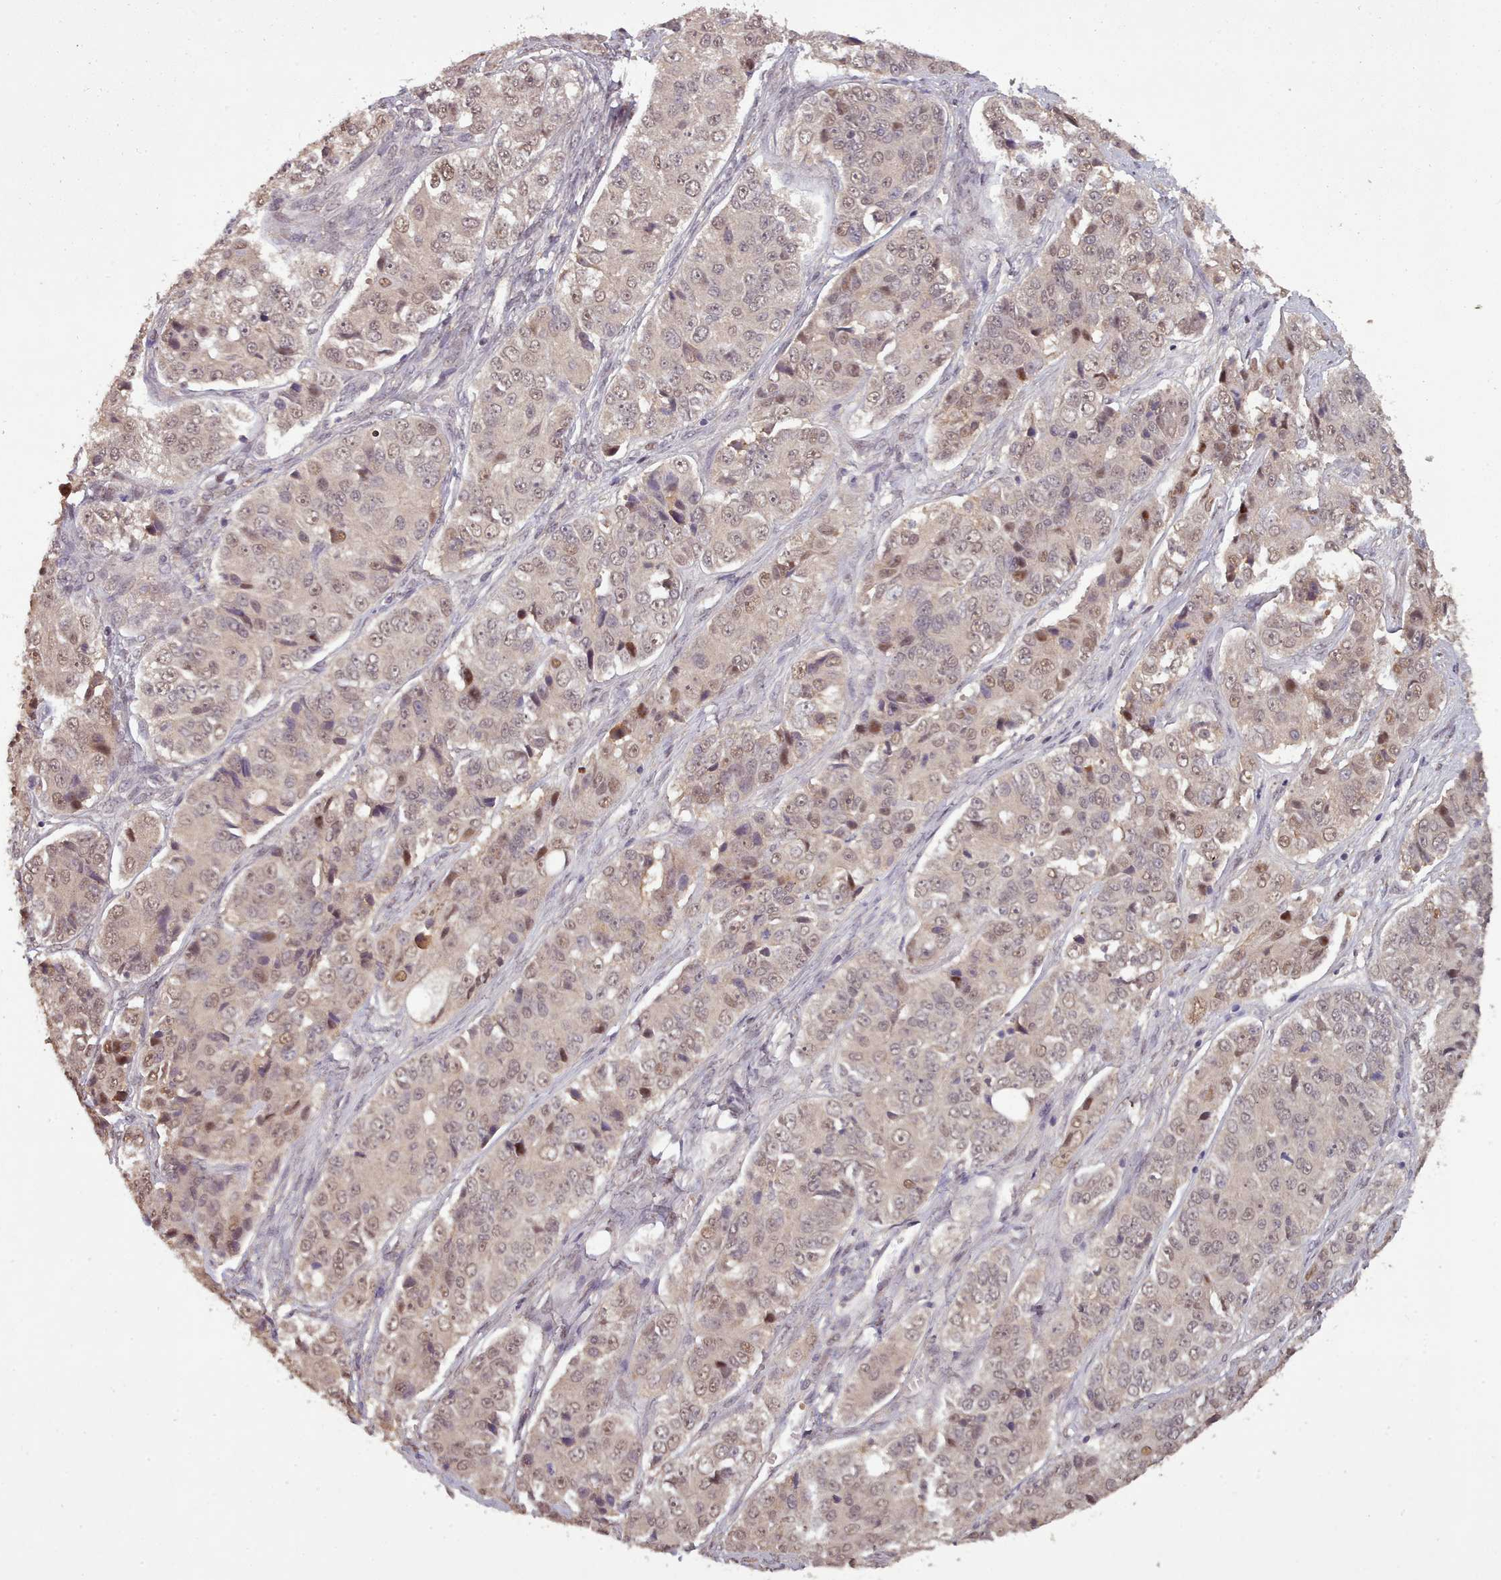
{"staining": {"intensity": "weak", "quantity": "25%-75%", "location": "nuclear"}, "tissue": "ovarian cancer", "cell_type": "Tumor cells", "image_type": "cancer", "snomed": [{"axis": "morphology", "description": "Carcinoma, endometroid"}, {"axis": "topography", "description": "Ovary"}], "caption": "A low amount of weak nuclear positivity is identified in about 25%-75% of tumor cells in ovarian endometroid carcinoma tissue.", "gene": "CDC6", "patient": {"sex": "female", "age": 51}}